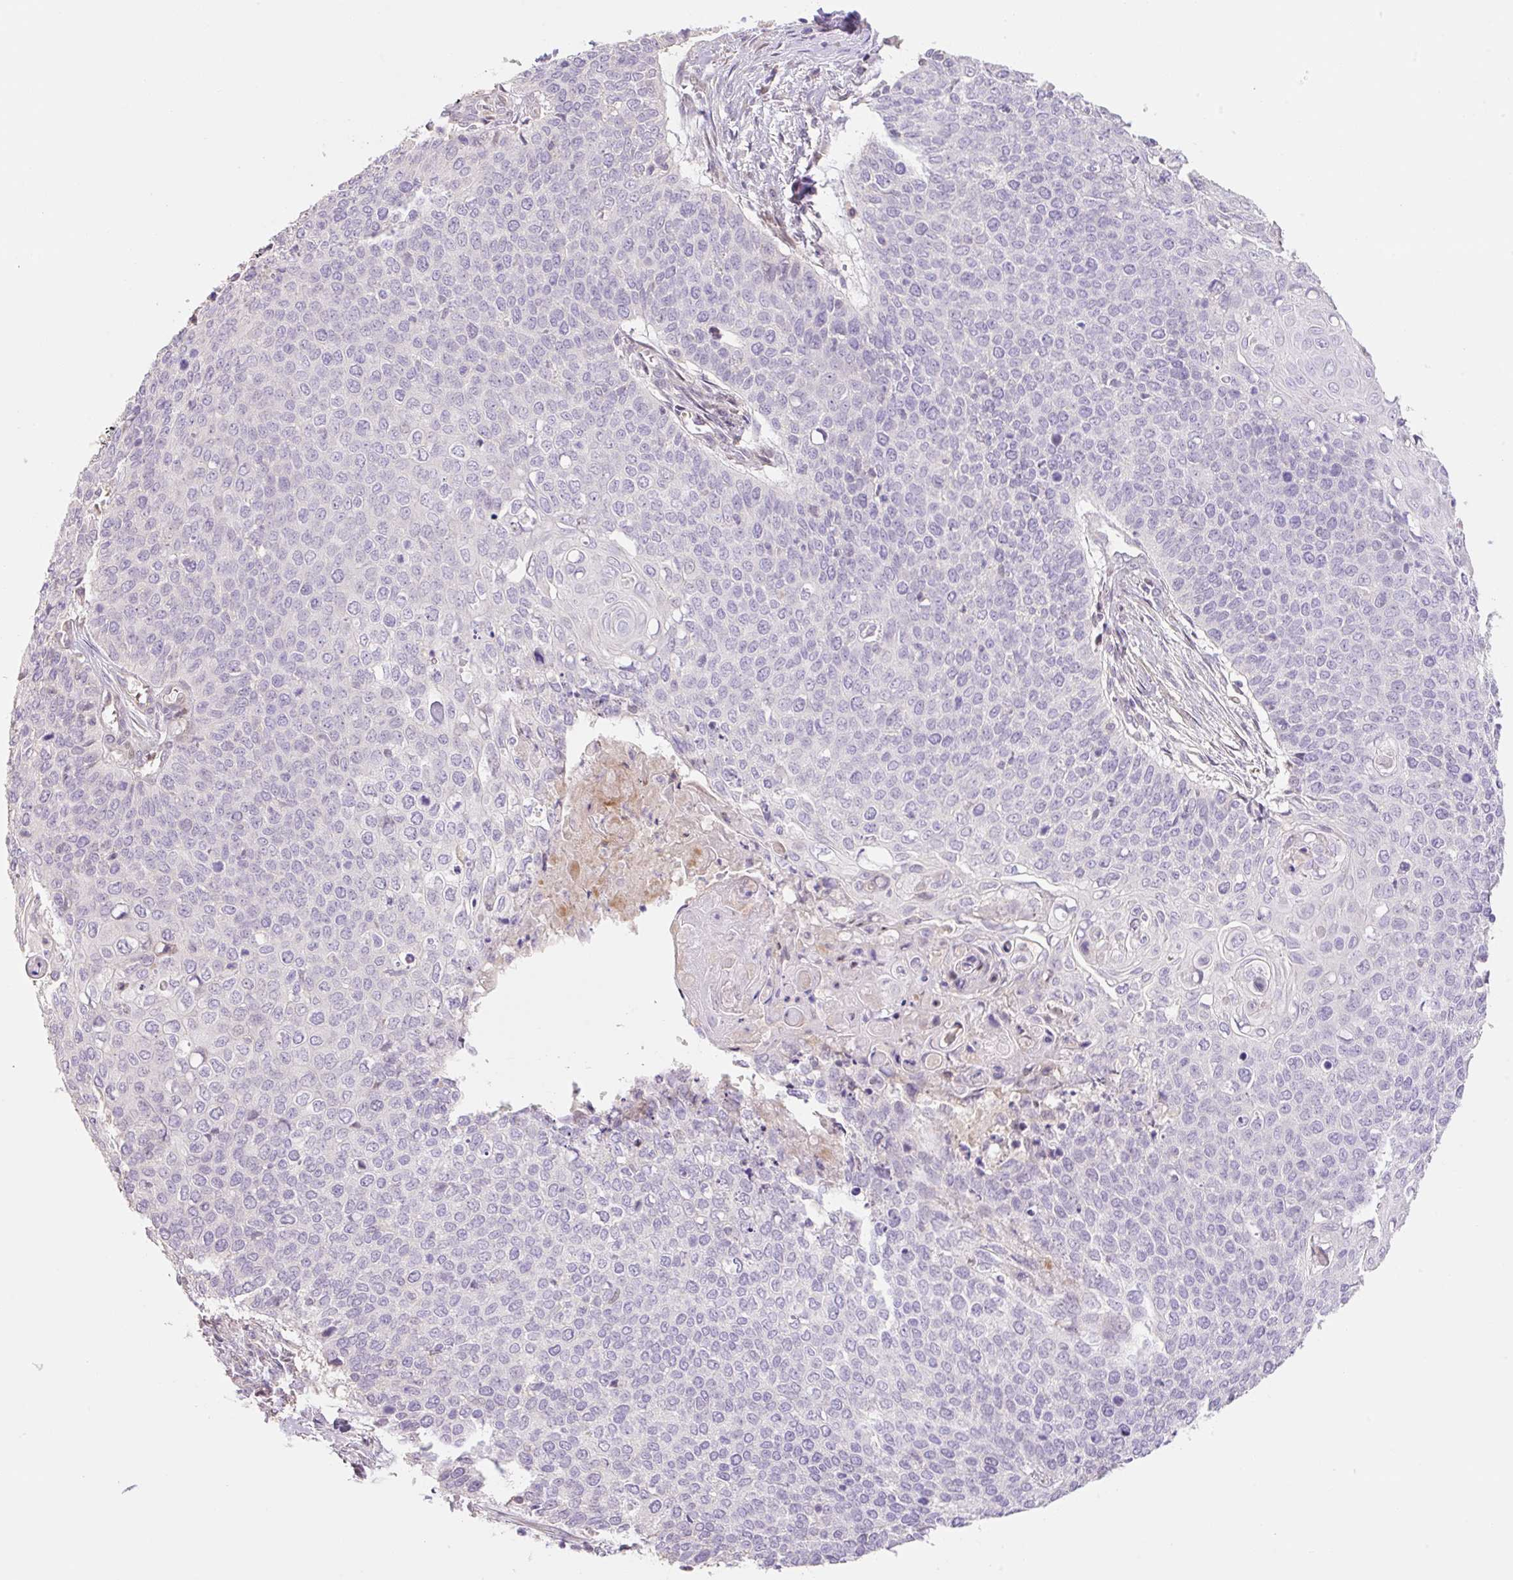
{"staining": {"intensity": "negative", "quantity": "none", "location": "none"}, "tissue": "cervical cancer", "cell_type": "Tumor cells", "image_type": "cancer", "snomed": [{"axis": "morphology", "description": "Squamous cell carcinoma, NOS"}, {"axis": "topography", "description": "Cervix"}], "caption": "Tumor cells are negative for protein expression in human cervical squamous cell carcinoma.", "gene": "ZNF552", "patient": {"sex": "female", "age": 39}}